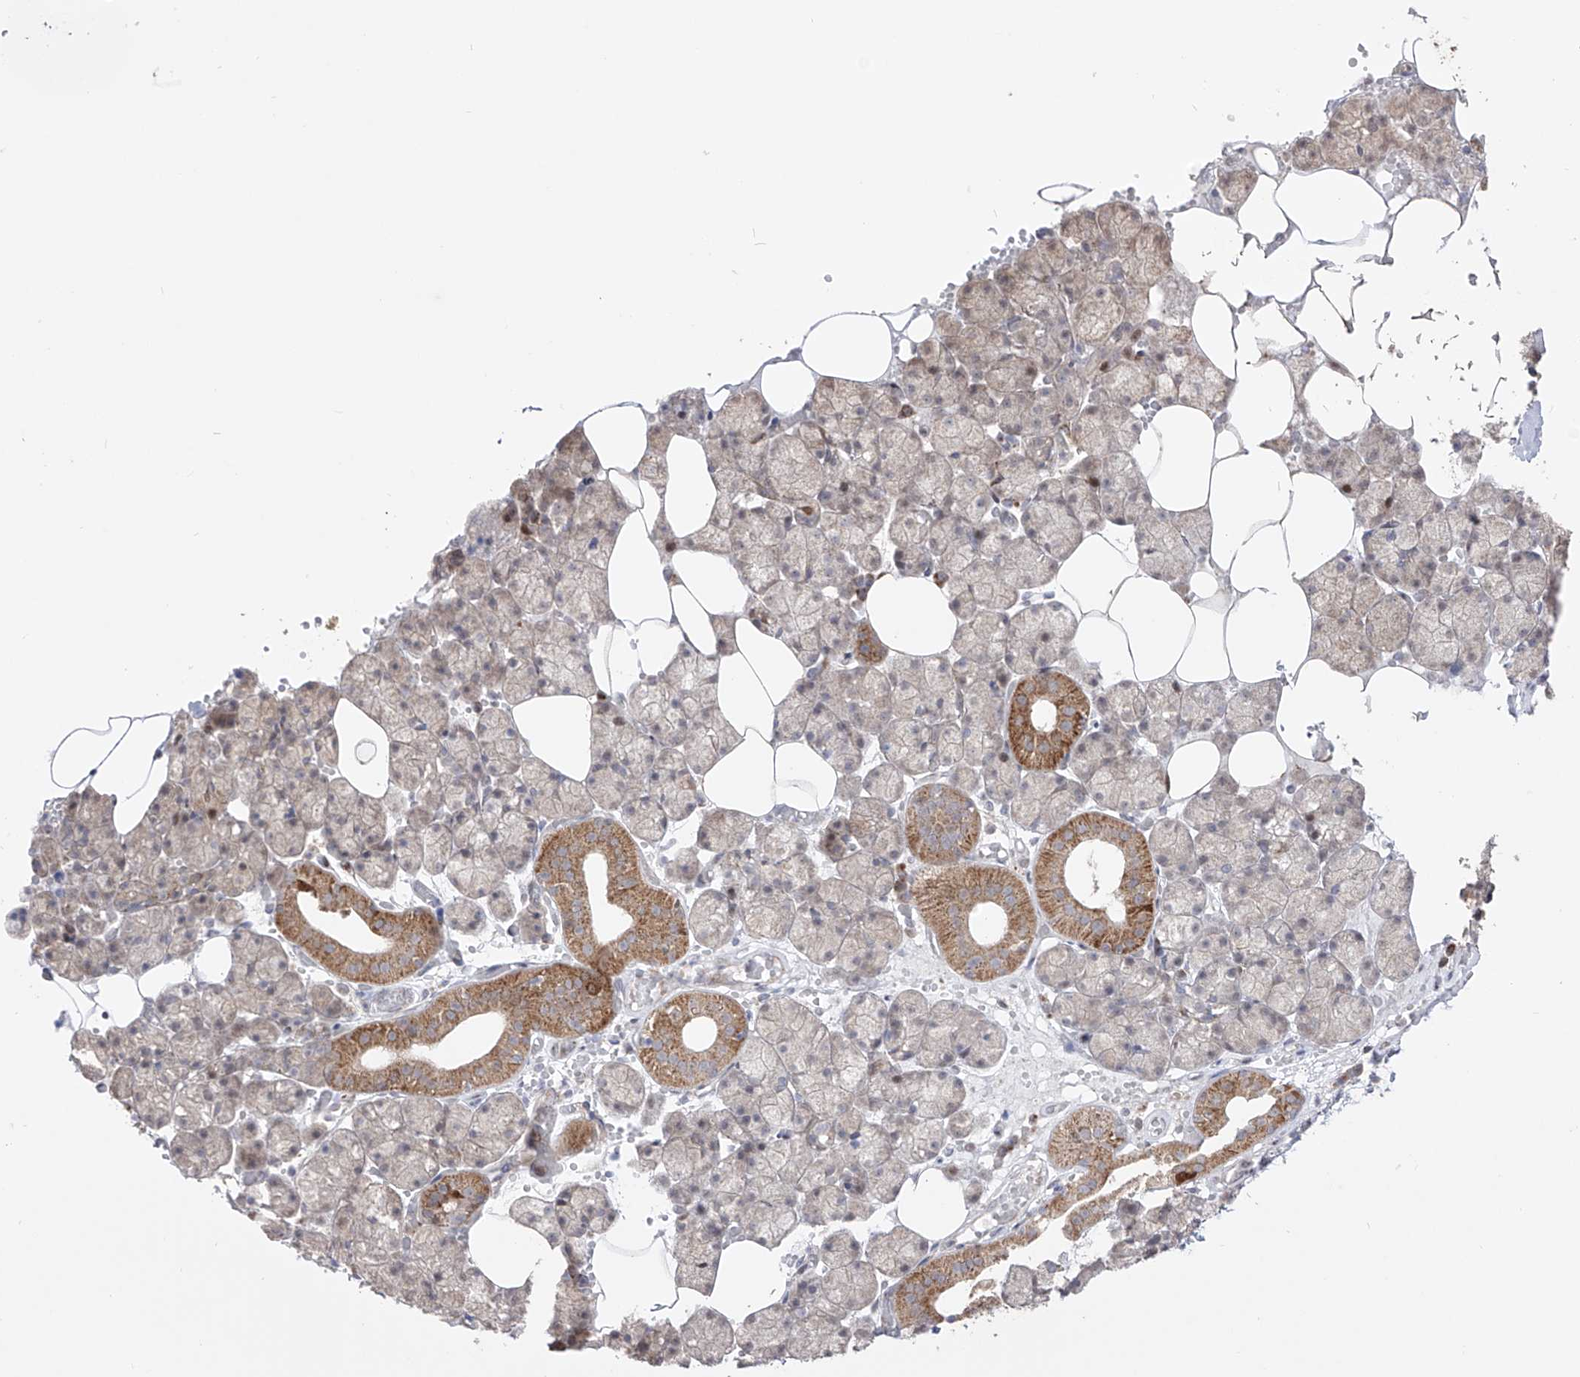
{"staining": {"intensity": "moderate", "quantity": "25%-75%", "location": "cytoplasmic/membranous,nuclear"}, "tissue": "salivary gland", "cell_type": "Glandular cells", "image_type": "normal", "snomed": [{"axis": "morphology", "description": "Normal tissue, NOS"}, {"axis": "topography", "description": "Salivary gland"}], "caption": "Immunohistochemistry (IHC) (DAB (3,3'-diaminobenzidine)) staining of unremarkable salivary gland shows moderate cytoplasmic/membranous,nuclear protein positivity in approximately 25%-75% of glandular cells. The staining was performed using DAB (3,3'-diaminobenzidine) to visualize the protein expression in brown, while the nuclei were stained in blue with hematoxylin (Magnification: 20x).", "gene": "YKT6", "patient": {"sex": "male", "age": 62}}